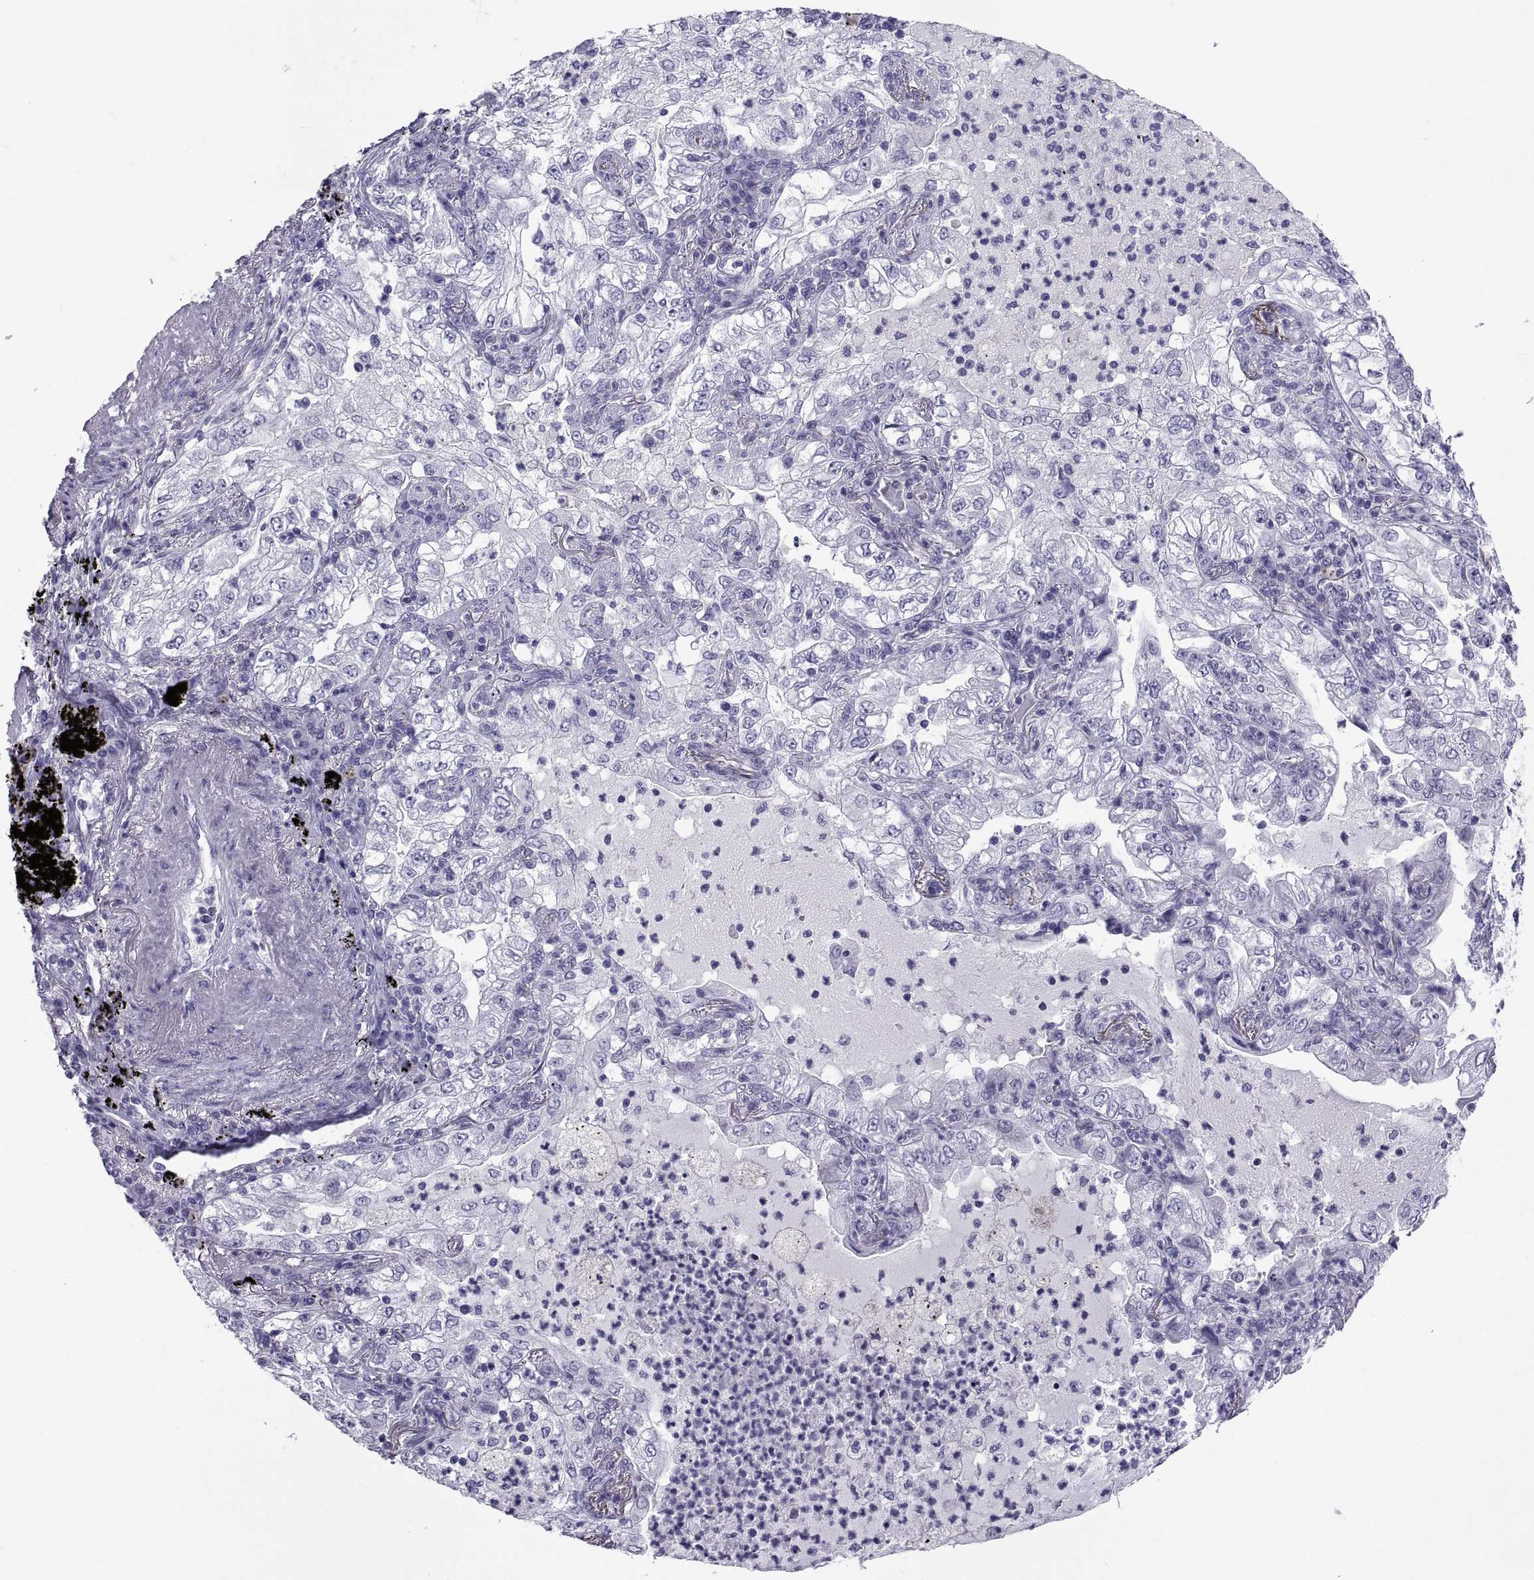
{"staining": {"intensity": "negative", "quantity": "none", "location": "none"}, "tissue": "lung cancer", "cell_type": "Tumor cells", "image_type": "cancer", "snomed": [{"axis": "morphology", "description": "Adenocarcinoma, NOS"}, {"axis": "topography", "description": "Lung"}], "caption": "High magnification brightfield microscopy of adenocarcinoma (lung) stained with DAB (3,3'-diaminobenzidine) (brown) and counterstained with hematoxylin (blue): tumor cells show no significant expression.", "gene": "NPTX2", "patient": {"sex": "female", "age": 73}}